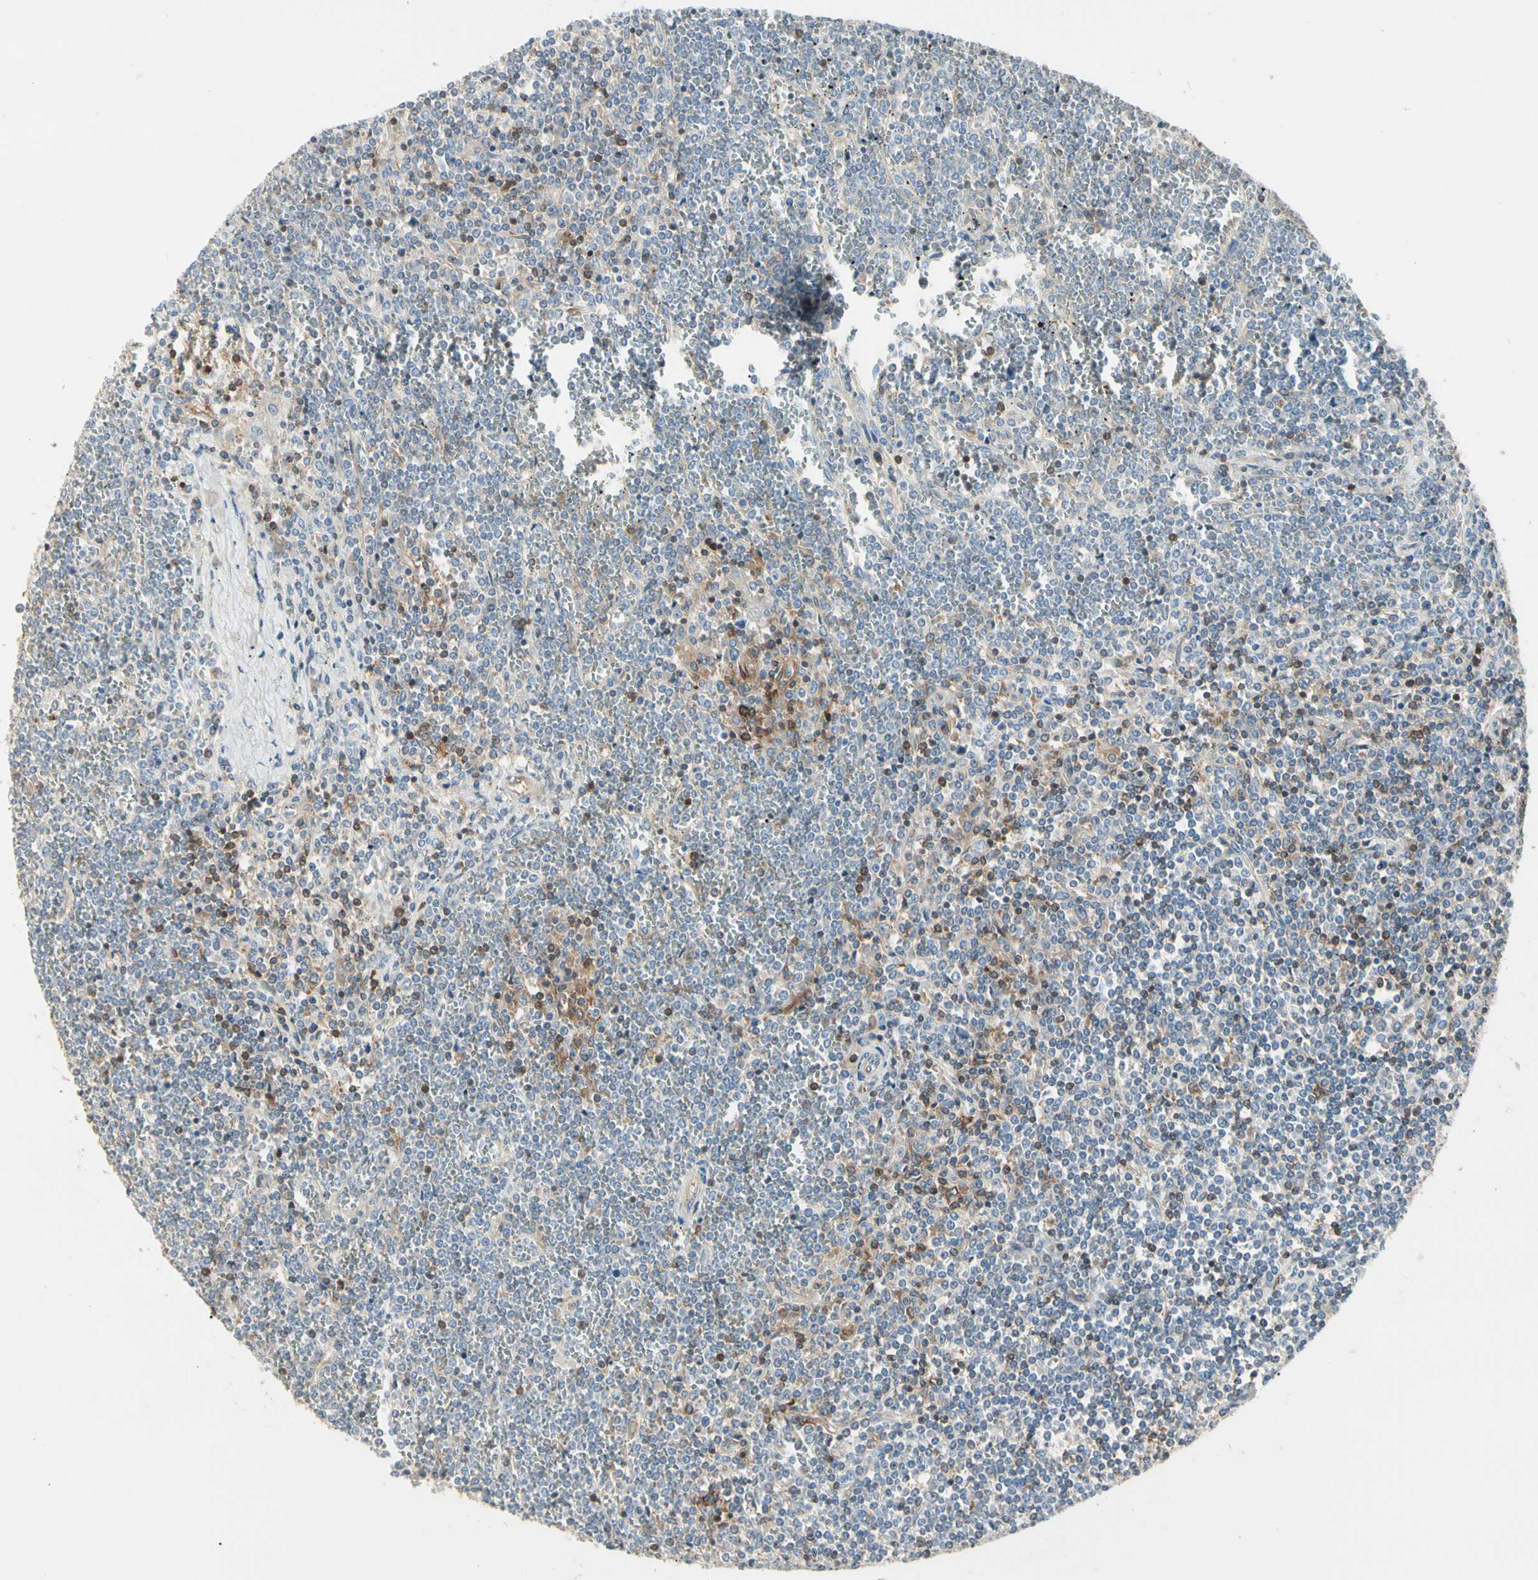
{"staining": {"intensity": "moderate", "quantity": "<25%", "location": "cytoplasmic/membranous"}, "tissue": "lymphoma", "cell_type": "Tumor cells", "image_type": "cancer", "snomed": [{"axis": "morphology", "description": "Malignant lymphoma, non-Hodgkin's type, Low grade"}, {"axis": "topography", "description": "Spleen"}], "caption": "Protein positivity by IHC exhibits moderate cytoplasmic/membranous staining in about <25% of tumor cells in lymphoma.", "gene": "NFKB2", "patient": {"sex": "female", "age": 19}}